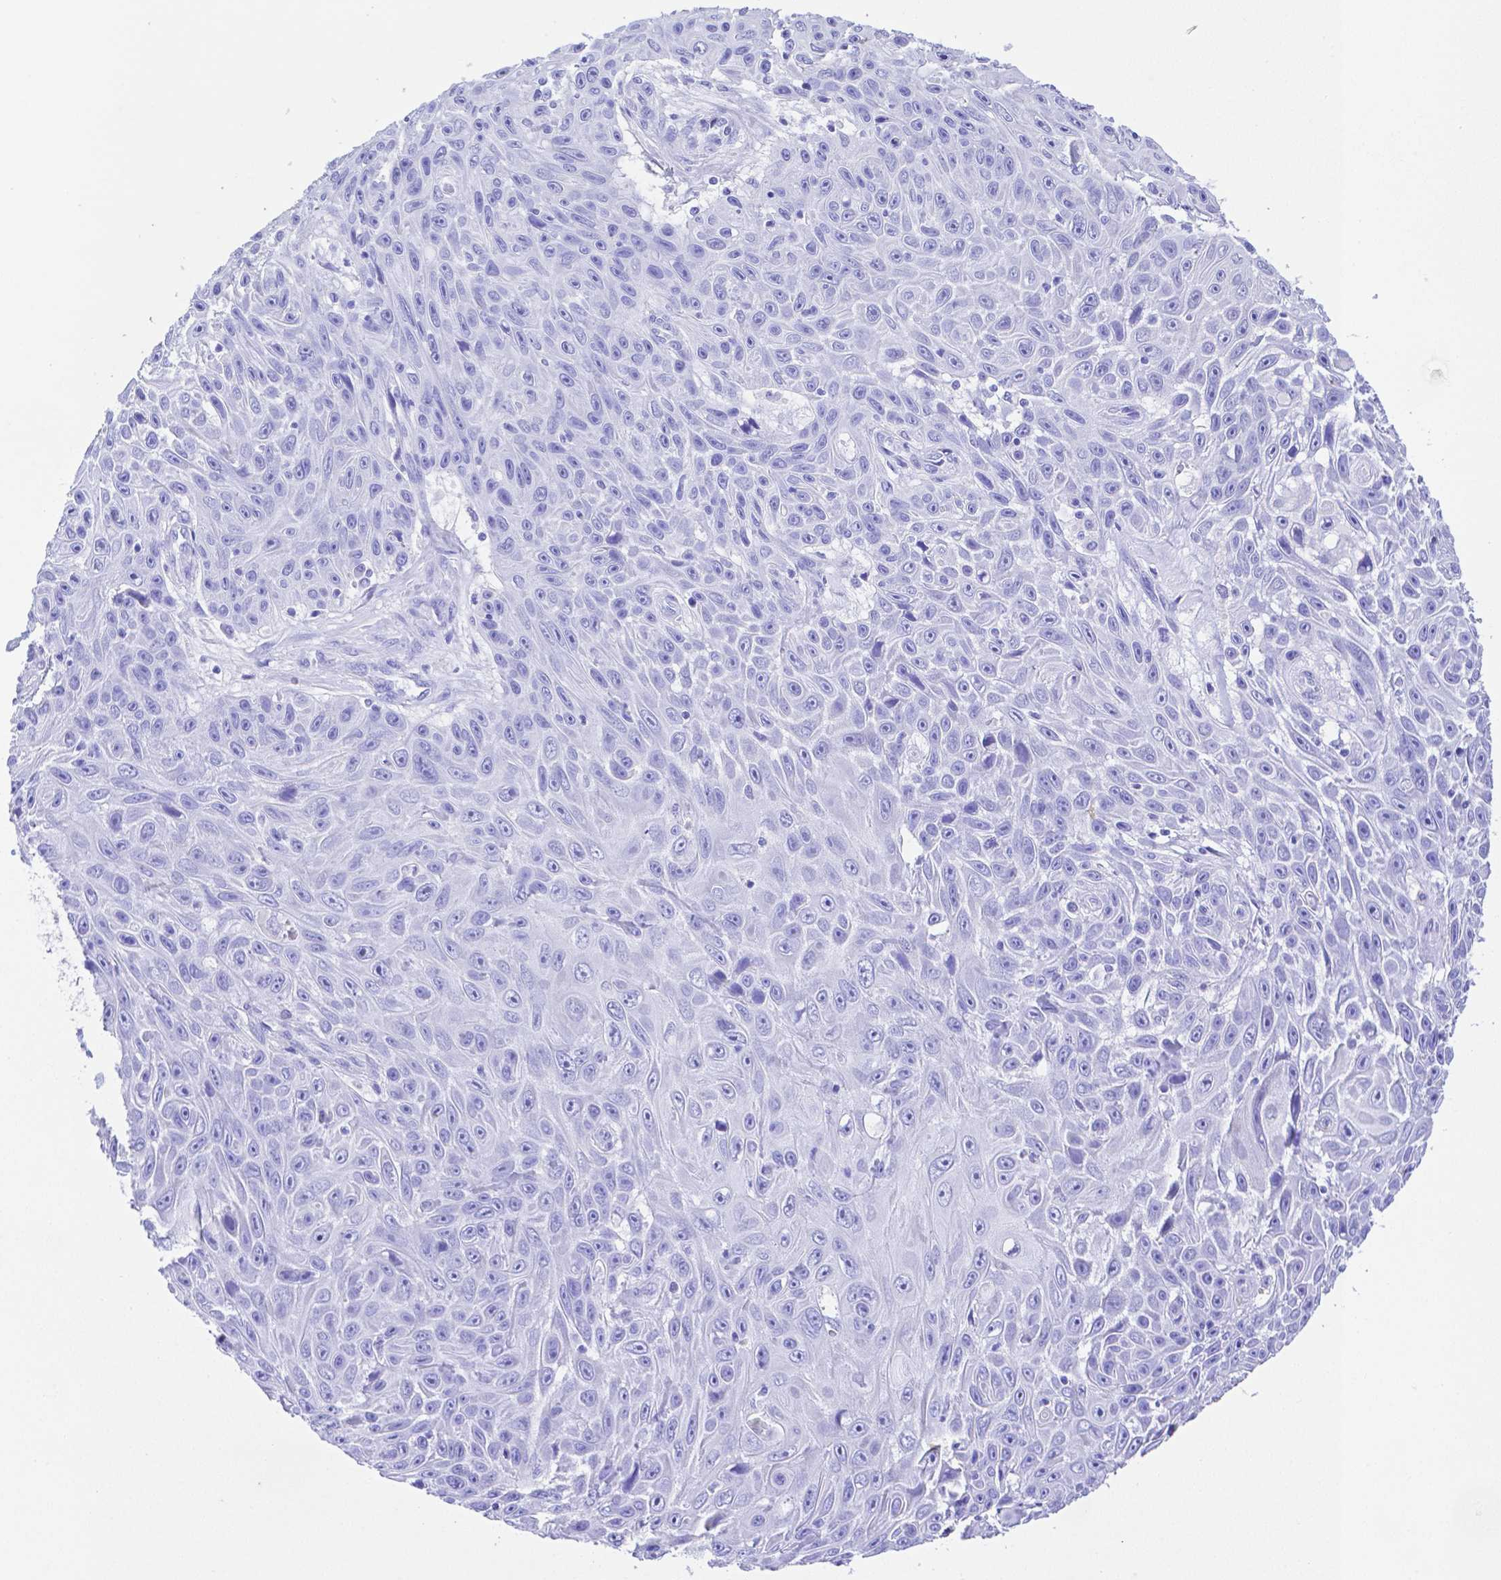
{"staining": {"intensity": "negative", "quantity": "none", "location": "none"}, "tissue": "skin cancer", "cell_type": "Tumor cells", "image_type": "cancer", "snomed": [{"axis": "morphology", "description": "Squamous cell carcinoma, NOS"}, {"axis": "topography", "description": "Skin"}], "caption": "Protein analysis of skin squamous cell carcinoma demonstrates no significant expression in tumor cells.", "gene": "SMR3A", "patient": {"sex": "male", "age": 82}}